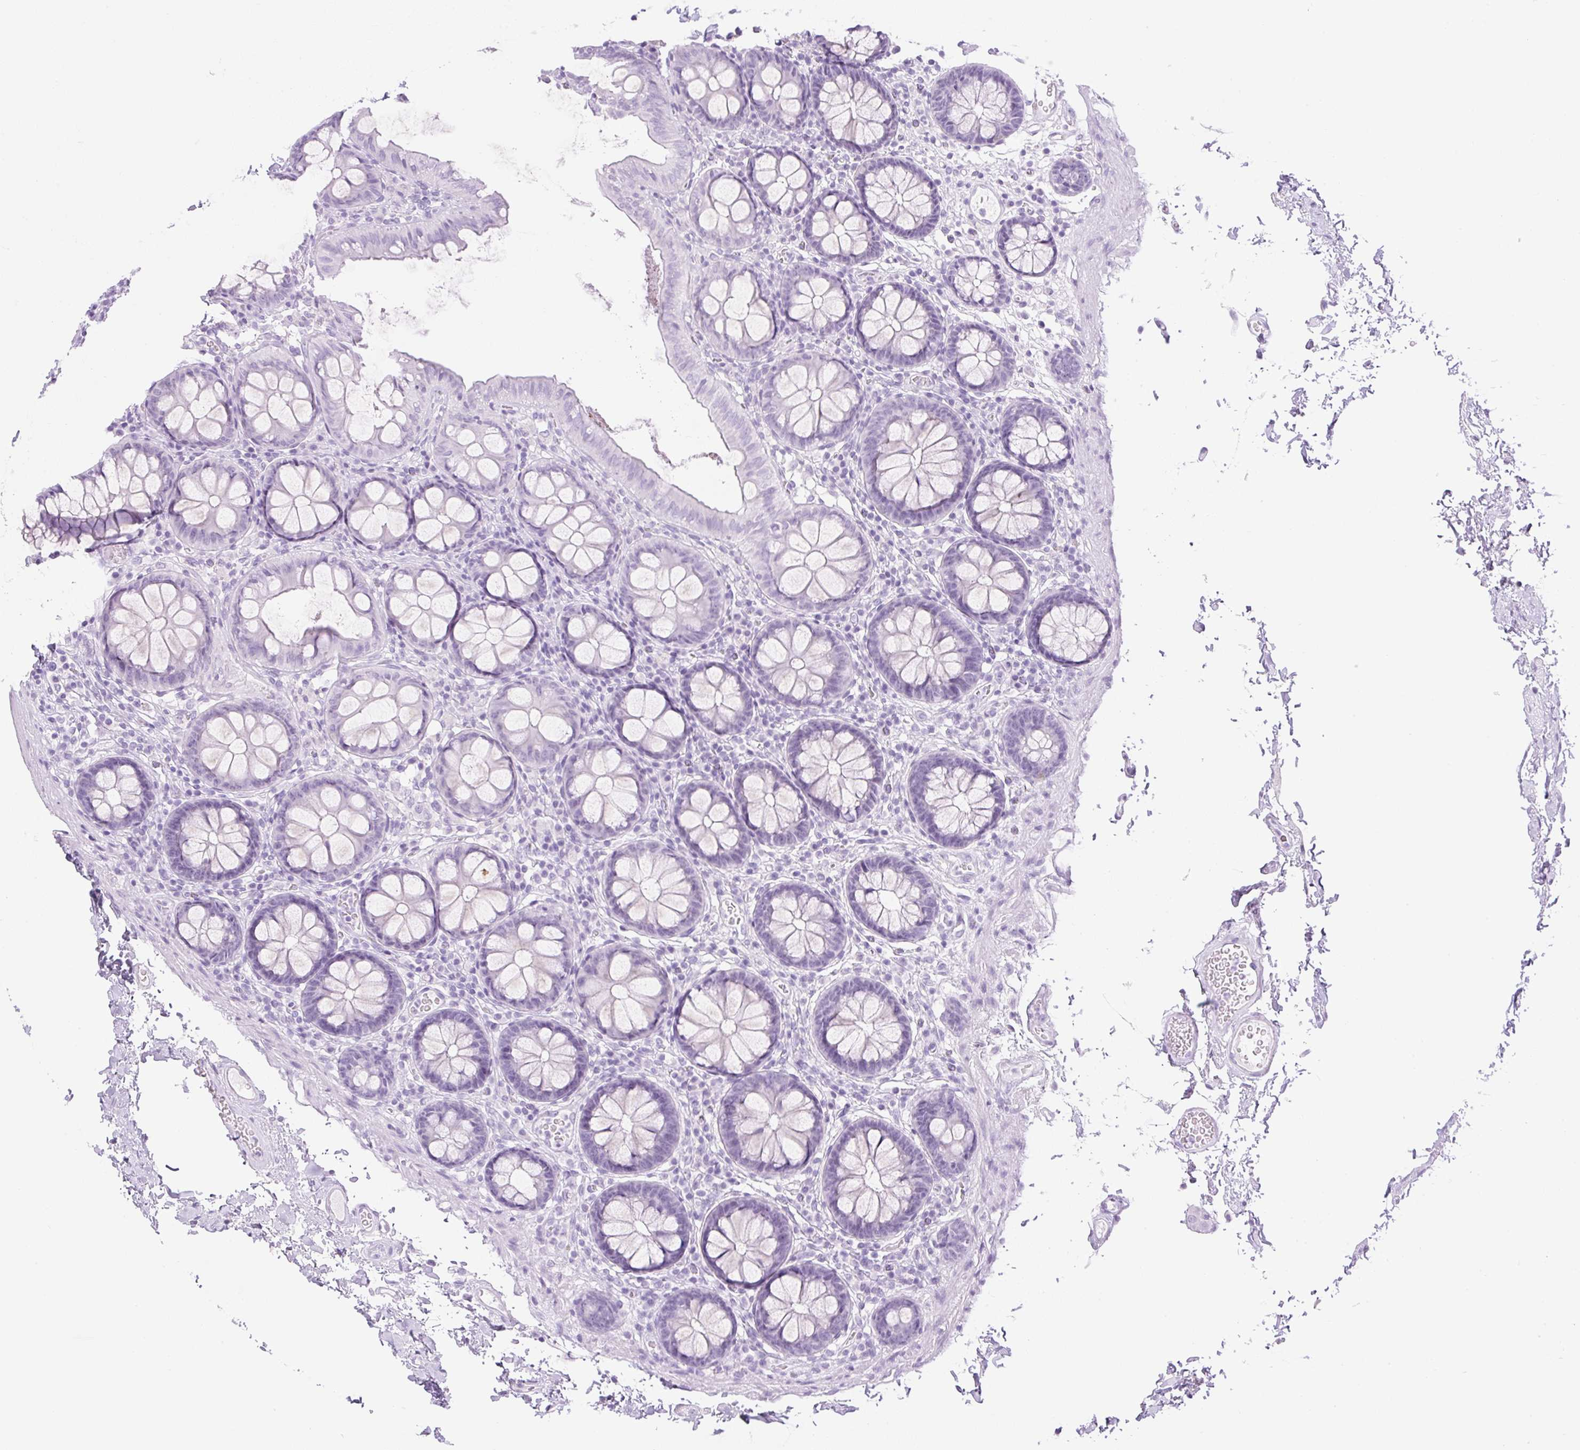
{"staining": {"intensity": "negative", "quantity": "none", "location": "none"}, "tissue": "colon", "cell_type": "Endothelial cells", "image_type": "normal", "snomed": [{"axis": "morphology", "description": "Normal tissue, NOS"}, {"axis": "topography", "description": "Colon"}, {"axis": "topography", "description": "Peripheral nerve tissue"}], "caption": "IHC micrograph of unremarkable human colon stained for a protein (brown), which displays no staining in endothelial cells.", "gene": "SPRR4", "patient": {"sex": "male", "age": 84}}